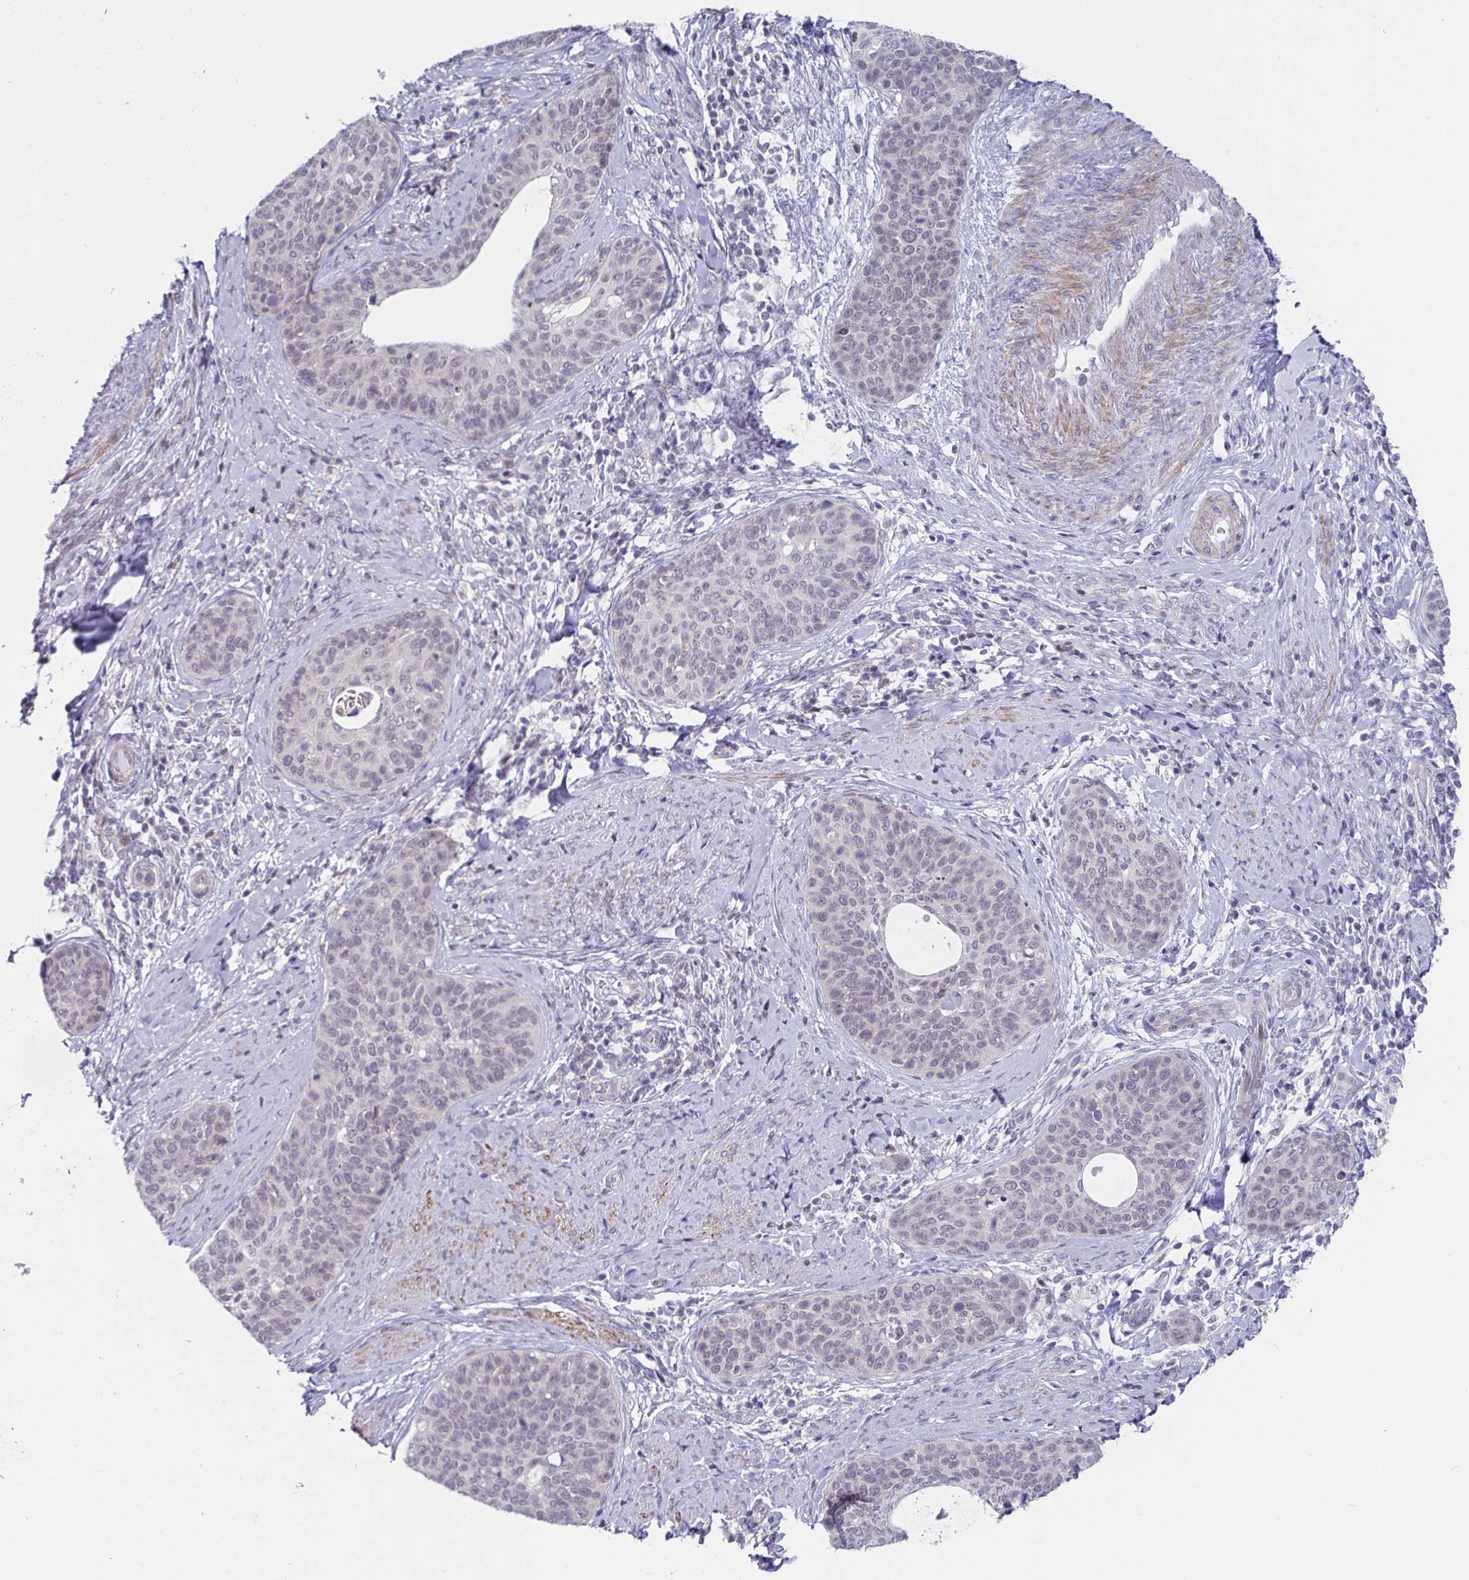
{"staining": {"intensity": "negative", "quantity": "none", "location": "none"}, "tissue": "cervical cancer", "cell_type": "Tumor cells", "image_type": "cancer", "snomed": [{"axis": "morphology", "description": "Squamous cell carcinoma, NOS"}, {"axis": "topography", "description": "Cervix"}], "caption": "Tumor cells show no significant protein expression in cervical squamous cell carcinoma.", "gene": "WDR72", "patient": {"sex": "female", "age": 69}}